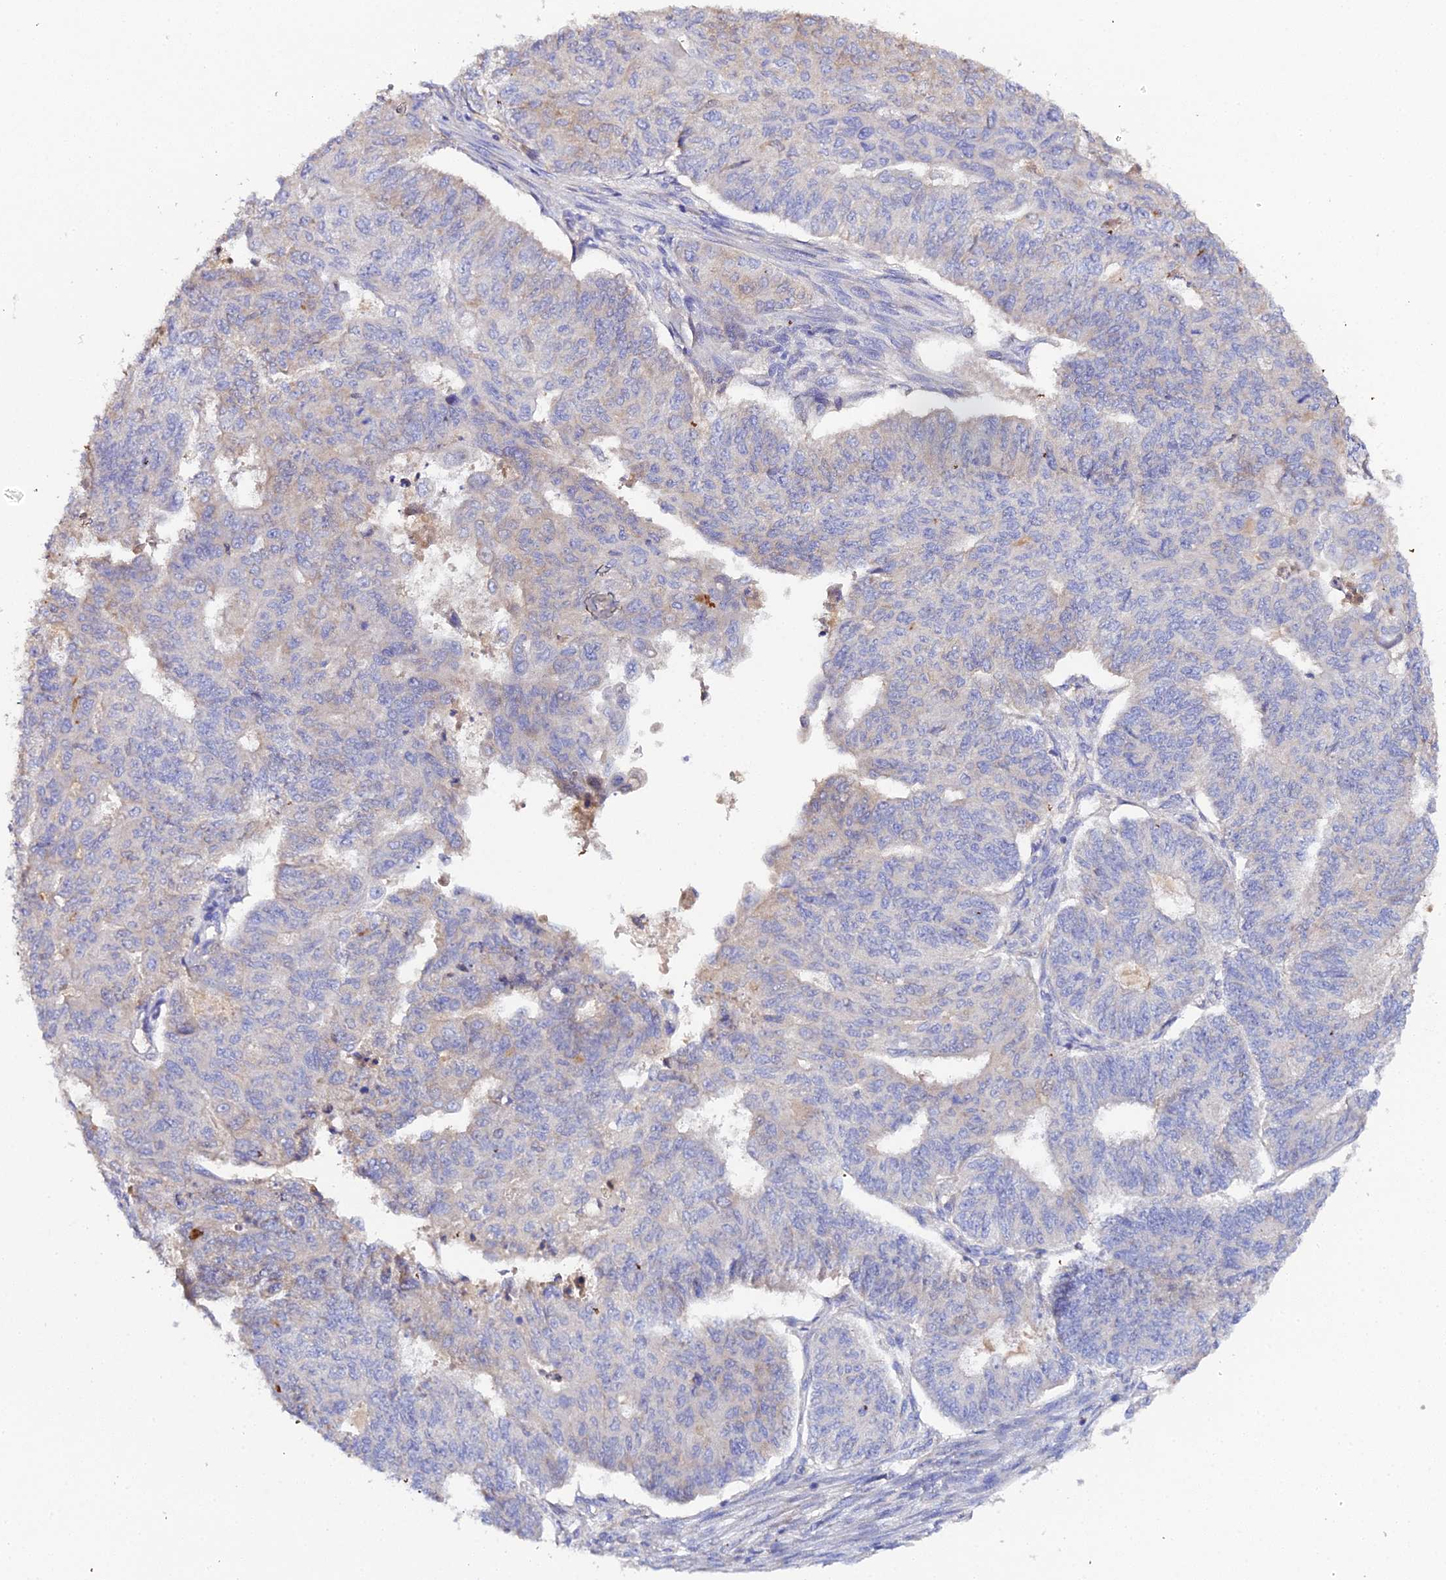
{"staining": {"intensity": "weak", "quantity": "<25%", "location": "cytoplasmic/membranous"}, "tissue": "endometrial cancer", "cell_type": "Tumor cells", "image_type": "cancer", "snomed": [{"axis": "morphology", "description": "Adenocarcinoma, NOS"}, {"axis": "topography", "description": "Endometrium"}], "caption": "High power microscopy micrograph of an immunohistochemistry (IHC) photomicrograph of adenocarcinoma (endometrial), revealing no significant positivity in tumor cells.", "gene": "SCX", "patient": {"sex": "female", "age": 32}}